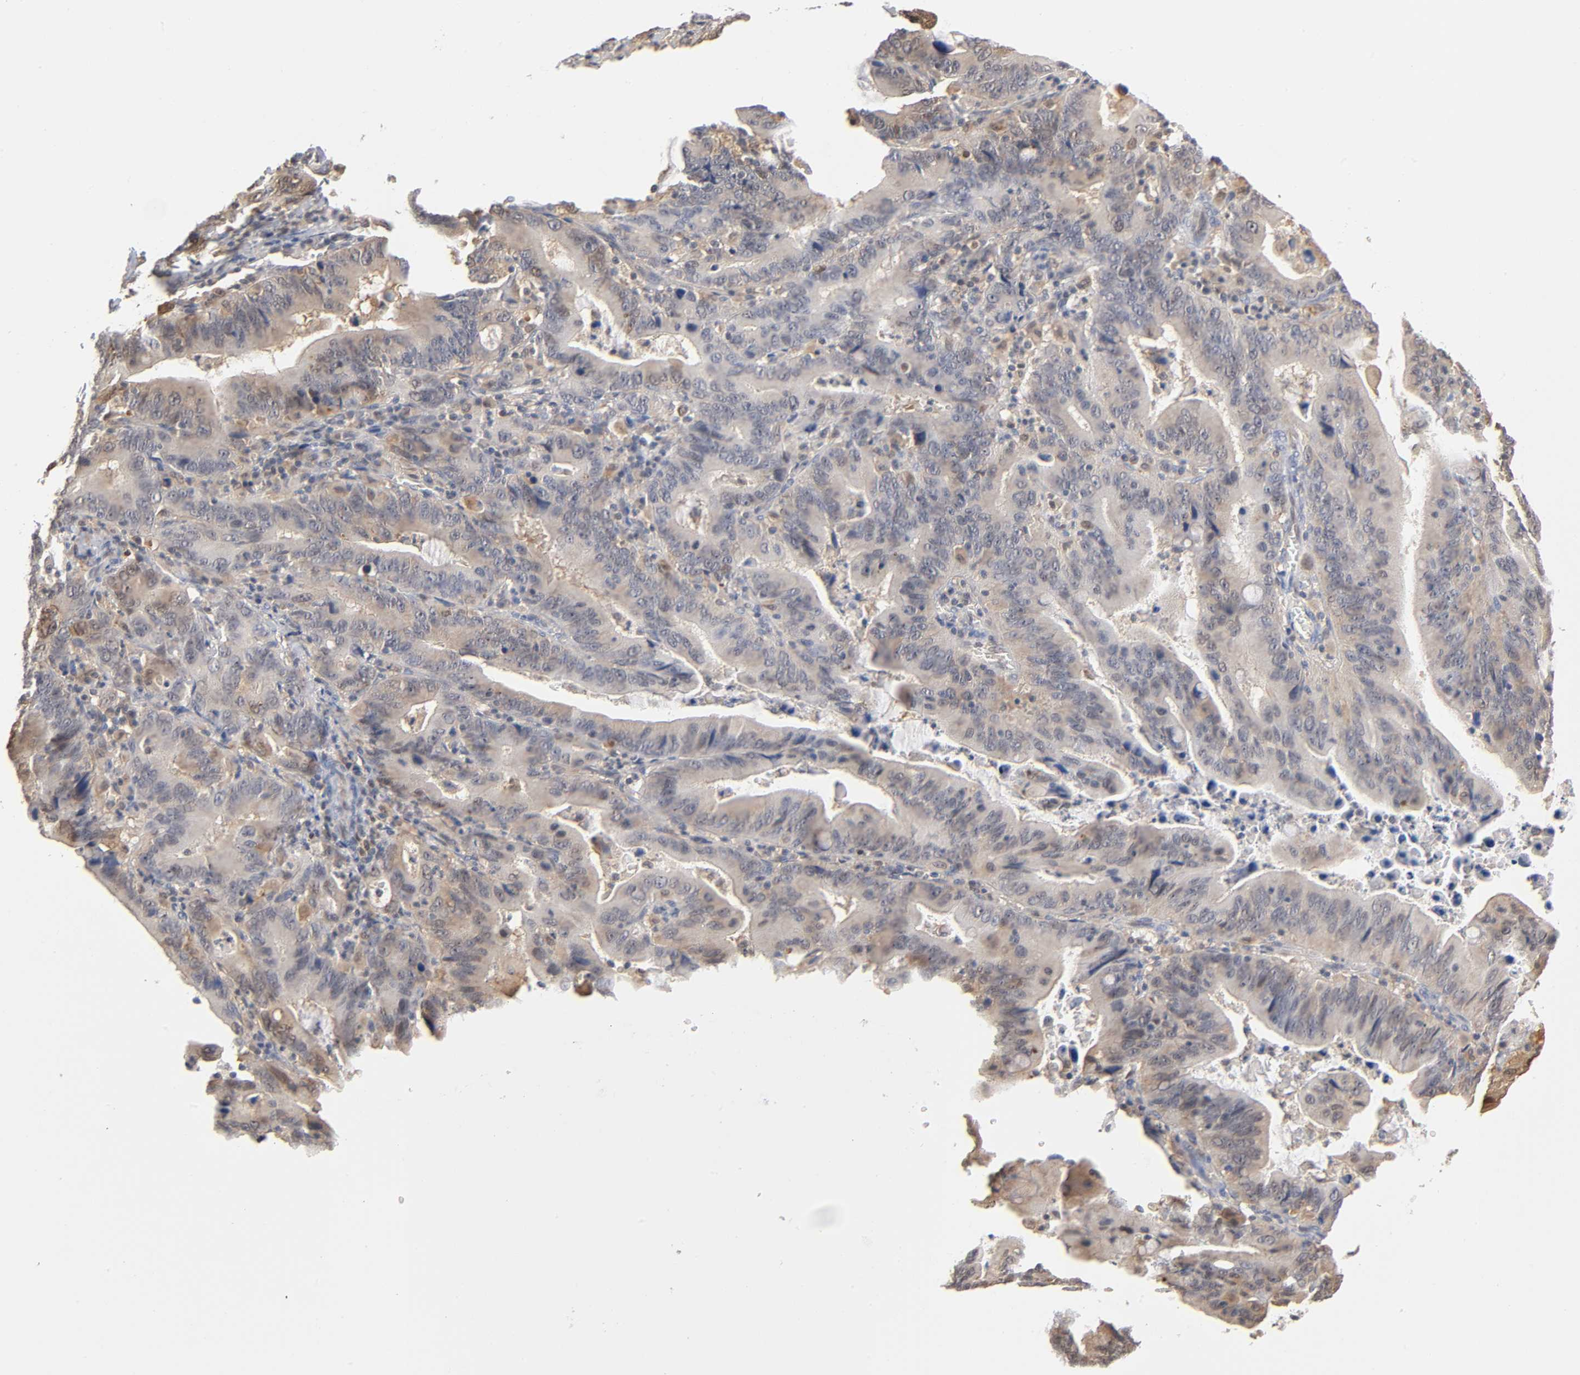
{"staining": {"intensity": "moderate", "quantity": "25%-75%", "location": "cytoplasmic/membranous"}, "tissue": "stomach cancer", "cell_type": "Tumor cells", "image_type": "cancer", "snomed": [{"axis": "morphology", "description": "Adenocarcinoma, NOS"}, {"axis": "topography", "description": "Stomach, upper"}], "caption": "Immunohistochemical staining of human stomach cancer (adenocarcinoma) shows medium levels of moderate cytoplasmic/membranous protein expression in about 25%-75% of tumor cells.", "gene": "DFFB", "patient": {"sex": "male", "age": 63}}